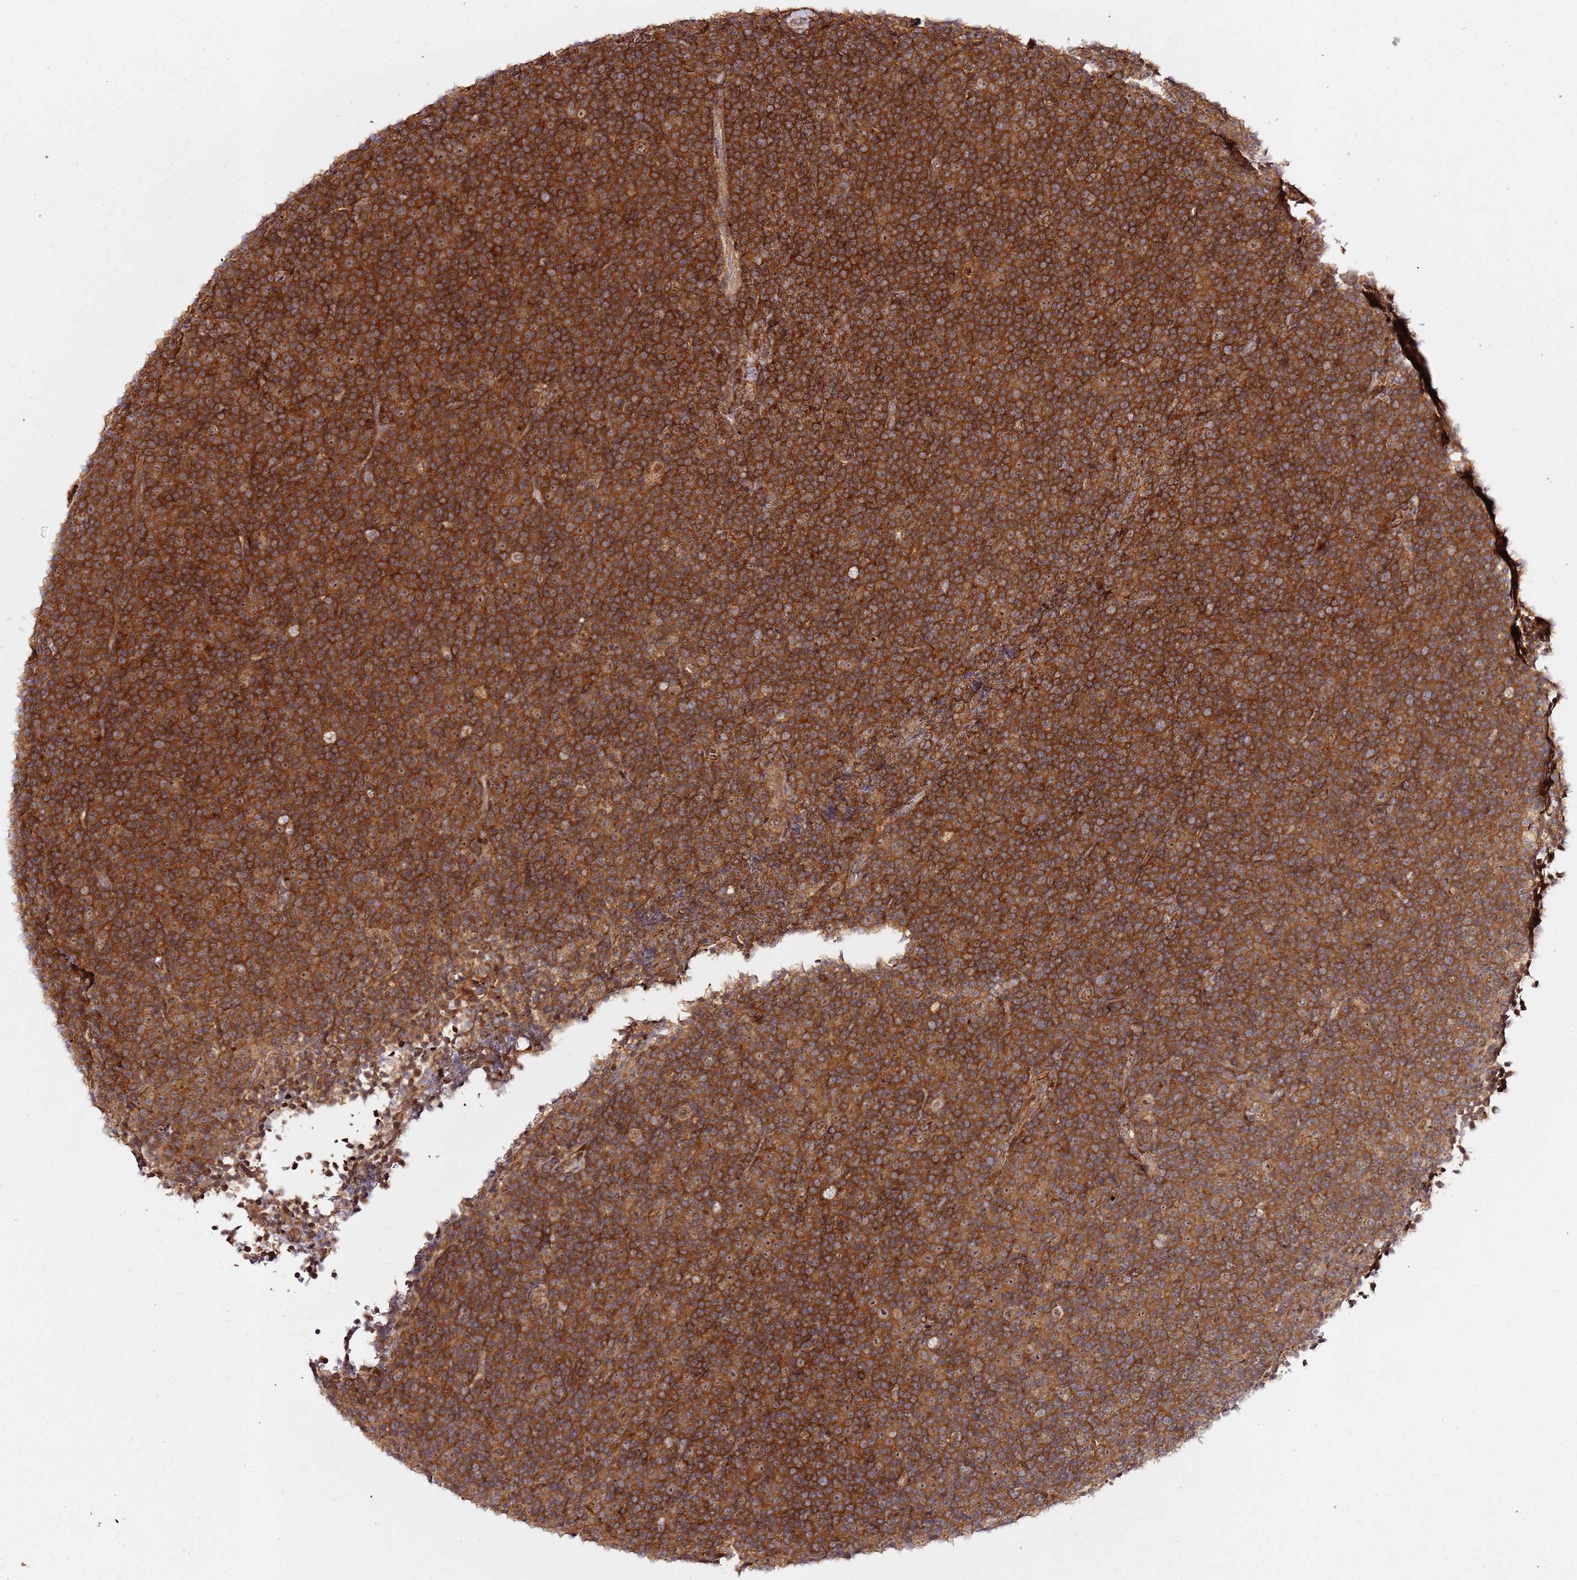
{"staining": {"intensity": "strong", "quantity": ">75%", "location": "cytoplasmic/membranous,nuclear"}, "tissue": "lymphoma", "cell_type": "Tumor cells", "image_type": "cancer", "snomed": [{"axis": "morphology", "description": "Malignant lymphoma, non-Hodgkin's type, Low grade"}, {"axis": "topography", "description": "Lymph node"}], "caption": "High-power microscopy captured an immunohistochemistry (IHC) image of low-grade malignant lymphoma, non-Hodgkin's type, revealing strong cytoplasmic/membranous and nuclear positivity in about >75% of tumor cells.", "gene": "PRMT7", "patient": {"sex": "female", "age": 67}}